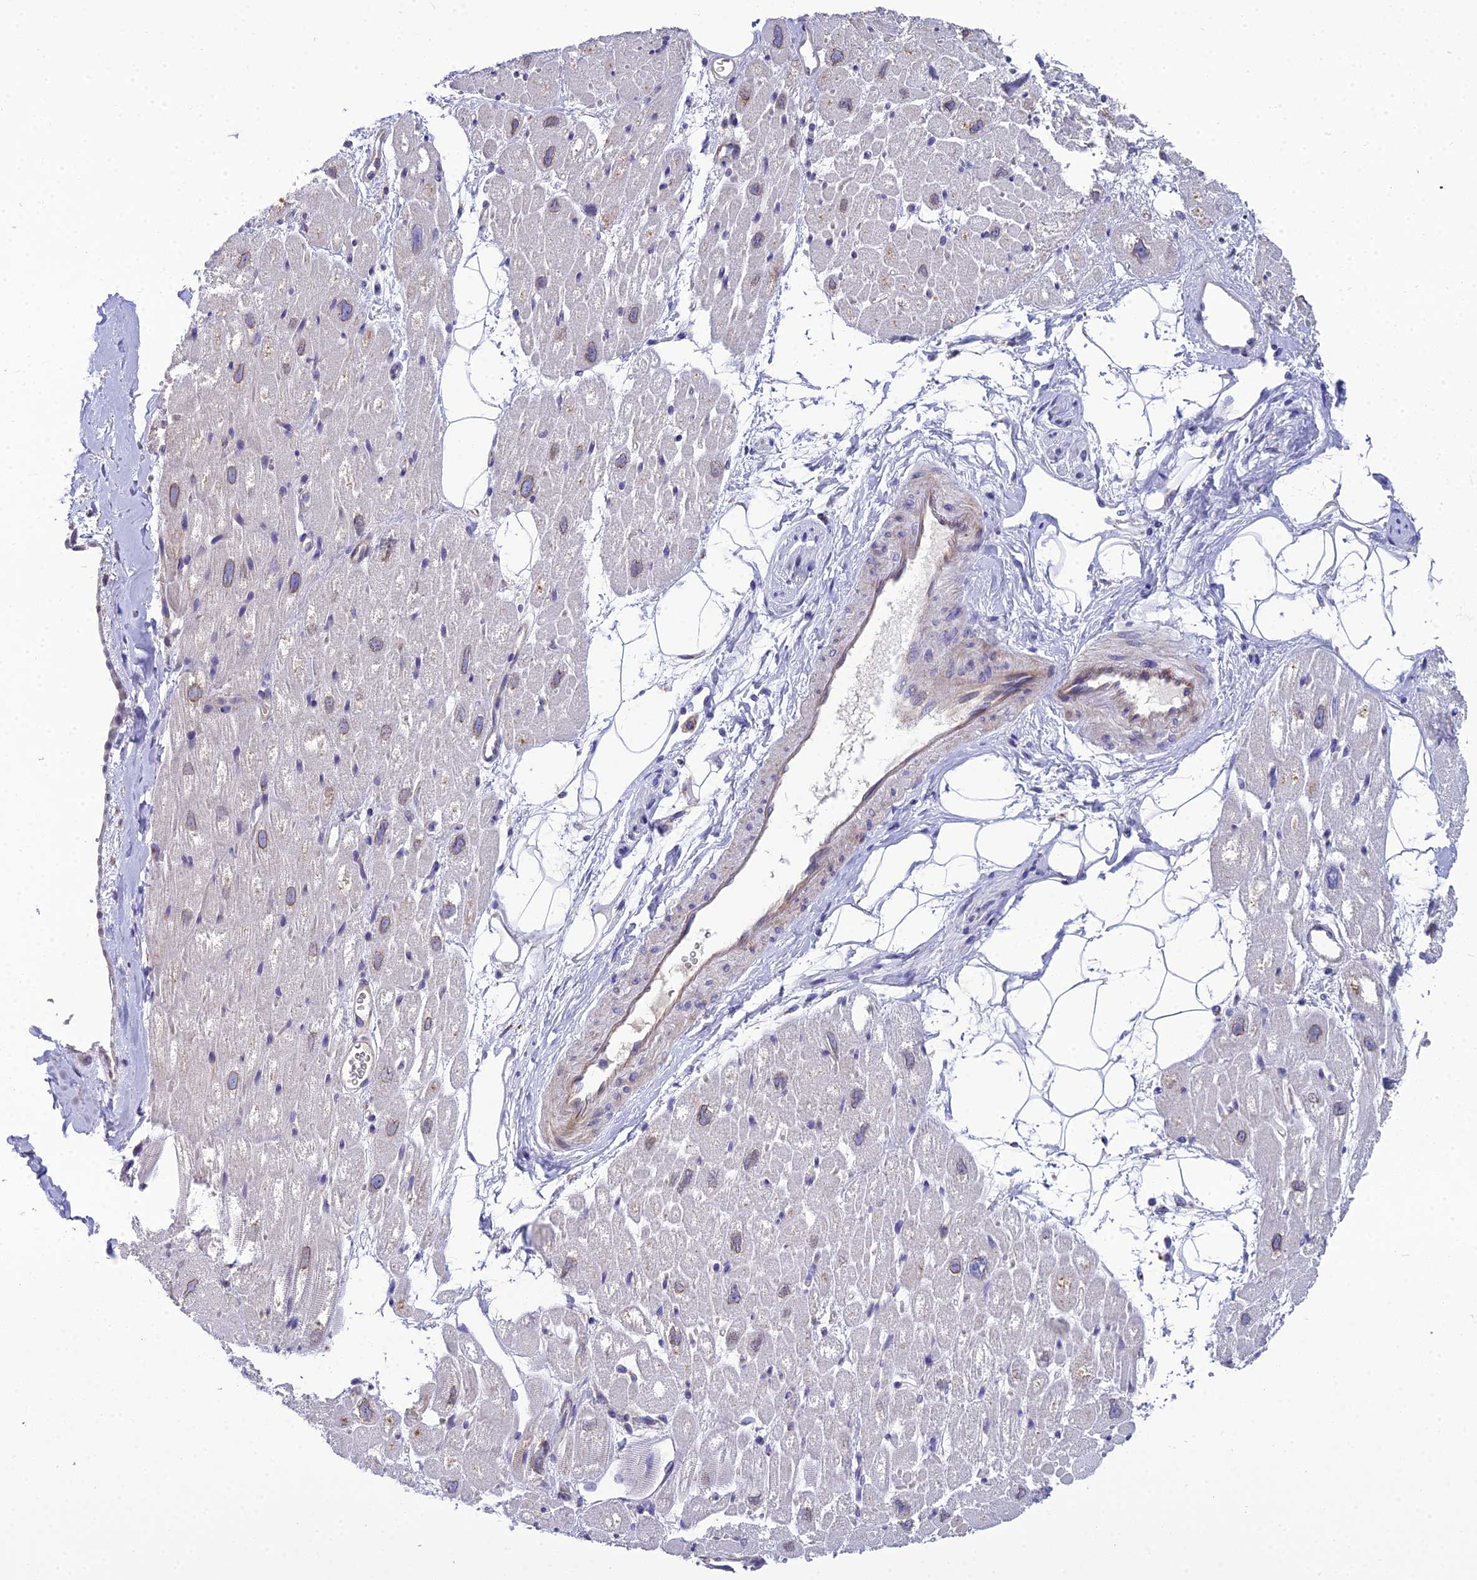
{"staining": {"intensity": "negative", "quantity": "none", "location": "none"}, "tissue": "heart muscle", "cell_type": "Cardiomyocytes", "image_type": "normal", "snomed": [{"axis": "morphology", "description": "Normal tissue, NOS"}, {"axis": "topography", "description": "Heart"}], "caption": "Cardiomyocytes are negative for protein expression in unremarkable human heart muscle. (DAB (3,3'-diaminobenzidine) IHC with hematoxylin counter stain).", "gene": "GOLPH3", "patient": {"sex": "male", "age": 50}}